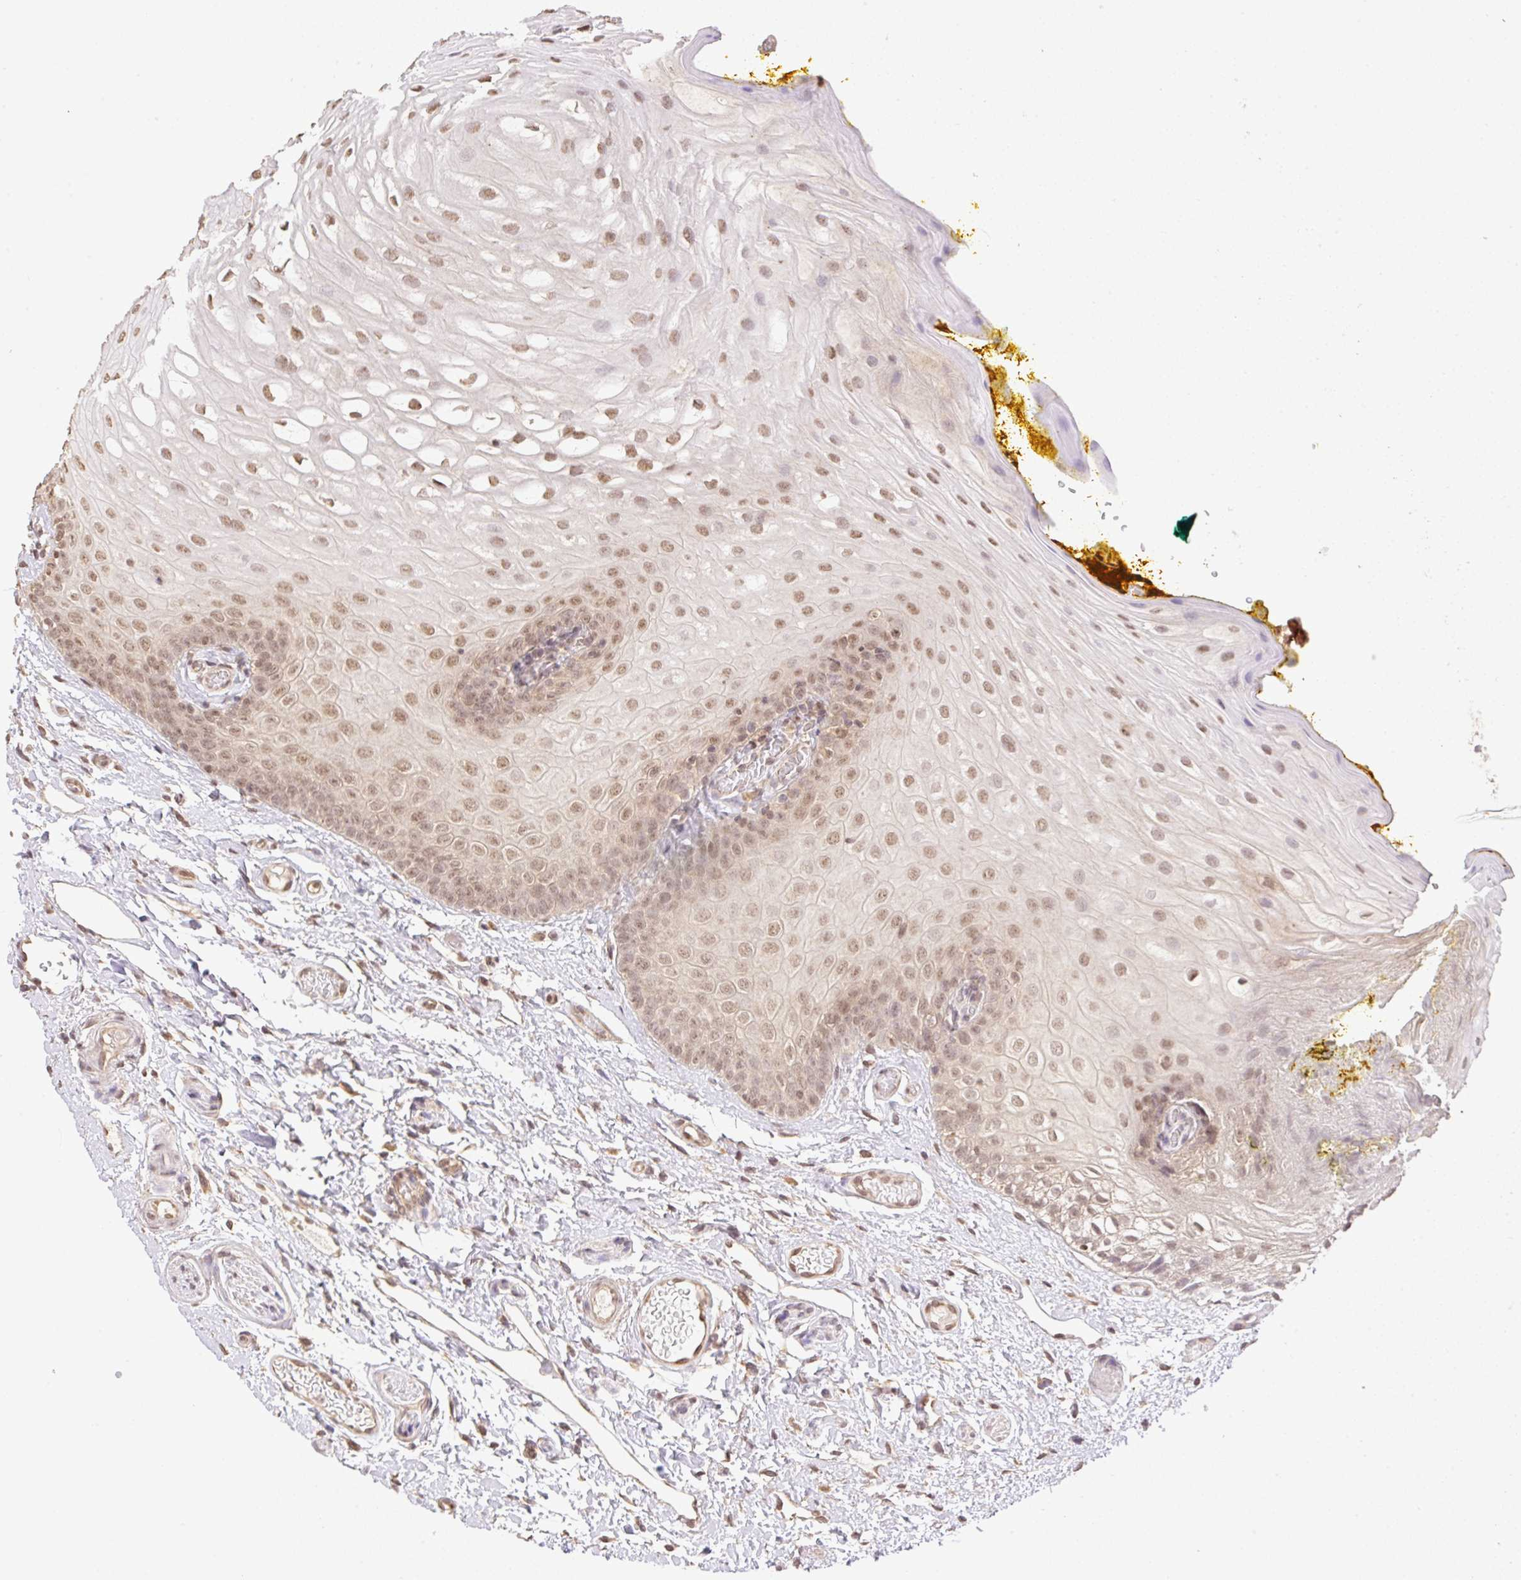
{"staining": {"intensity": "moderate", "quantity": ">75%", "location": "nuclear"}, "tissue": "oral mucosa", "cell_type": "Squamous epithelial cells", "image_type": "normal", "snomed": [{"axis": "morphology", "description": "Normal tissue, NOS"}, {"axis": "topography", "description": "Oral tissue"}, {"axis": "topography", "description": "Tounge, NOS"}], "caption": "Protein staining by IHC reveals moderate nuclear staining in approximately >75% of squamous epithelial cells in unremarkable oral mucosa. (brown staining indicates protein expression, while blue staining denotes nuclei).", "gene": "VPS25", "patient": {"sex": "female", "age": 60}}